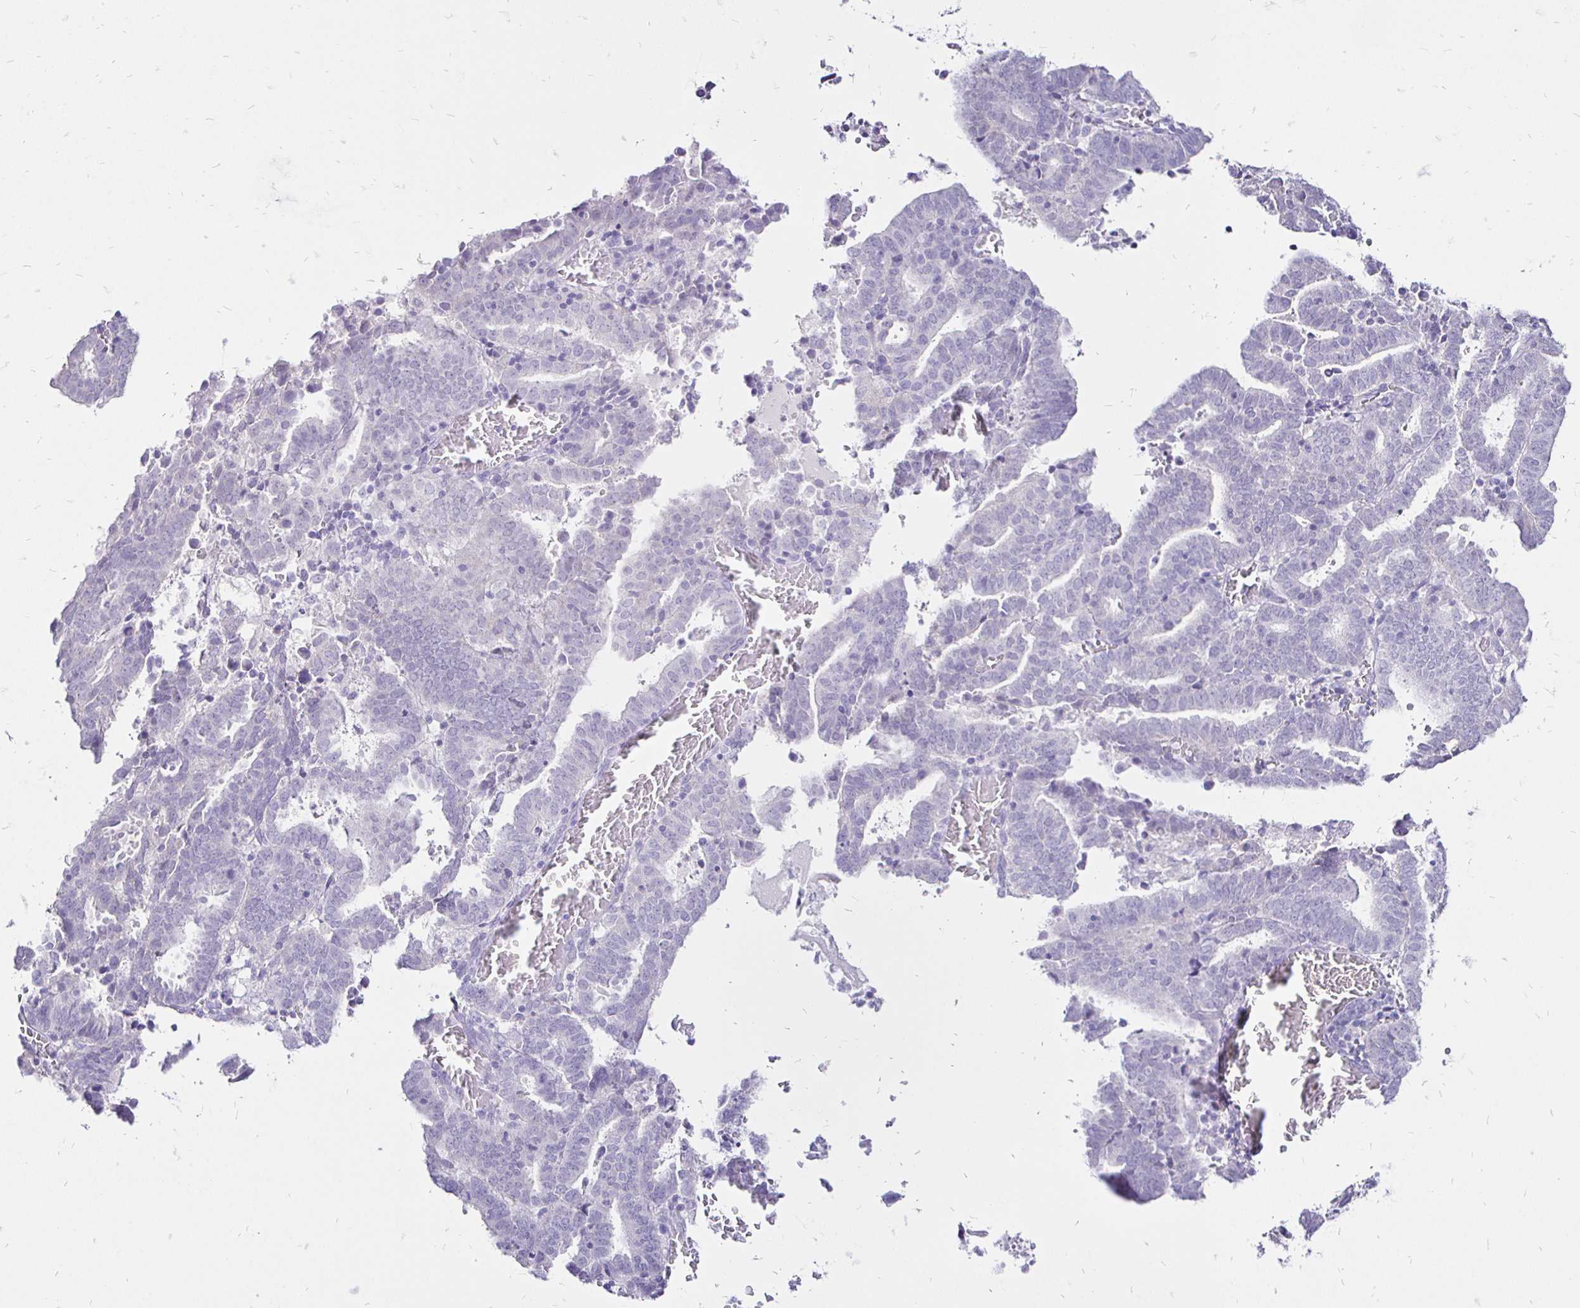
{"staining": {"intensity": "negative", "quantity": "none", "location": "none"}, "tissue": "endometrial cancer", "cell_type": "Tumor cells", "image_type": "cancer", "snomed": [{"axis": "morphology", "description": "Adenocarcinoma, NOS"}, {"axis": "topography", "description": "Uterus"}], "caption": "The IHC histopathology image has no significant positivity in tumor cells of adenocarcinoma (endometrial) tissue. (Brightfield microscopy of DAB immunohistochemistry at high magnification).", "gene": "IRGC", "patient": {"sex": "female", "age": 83}}